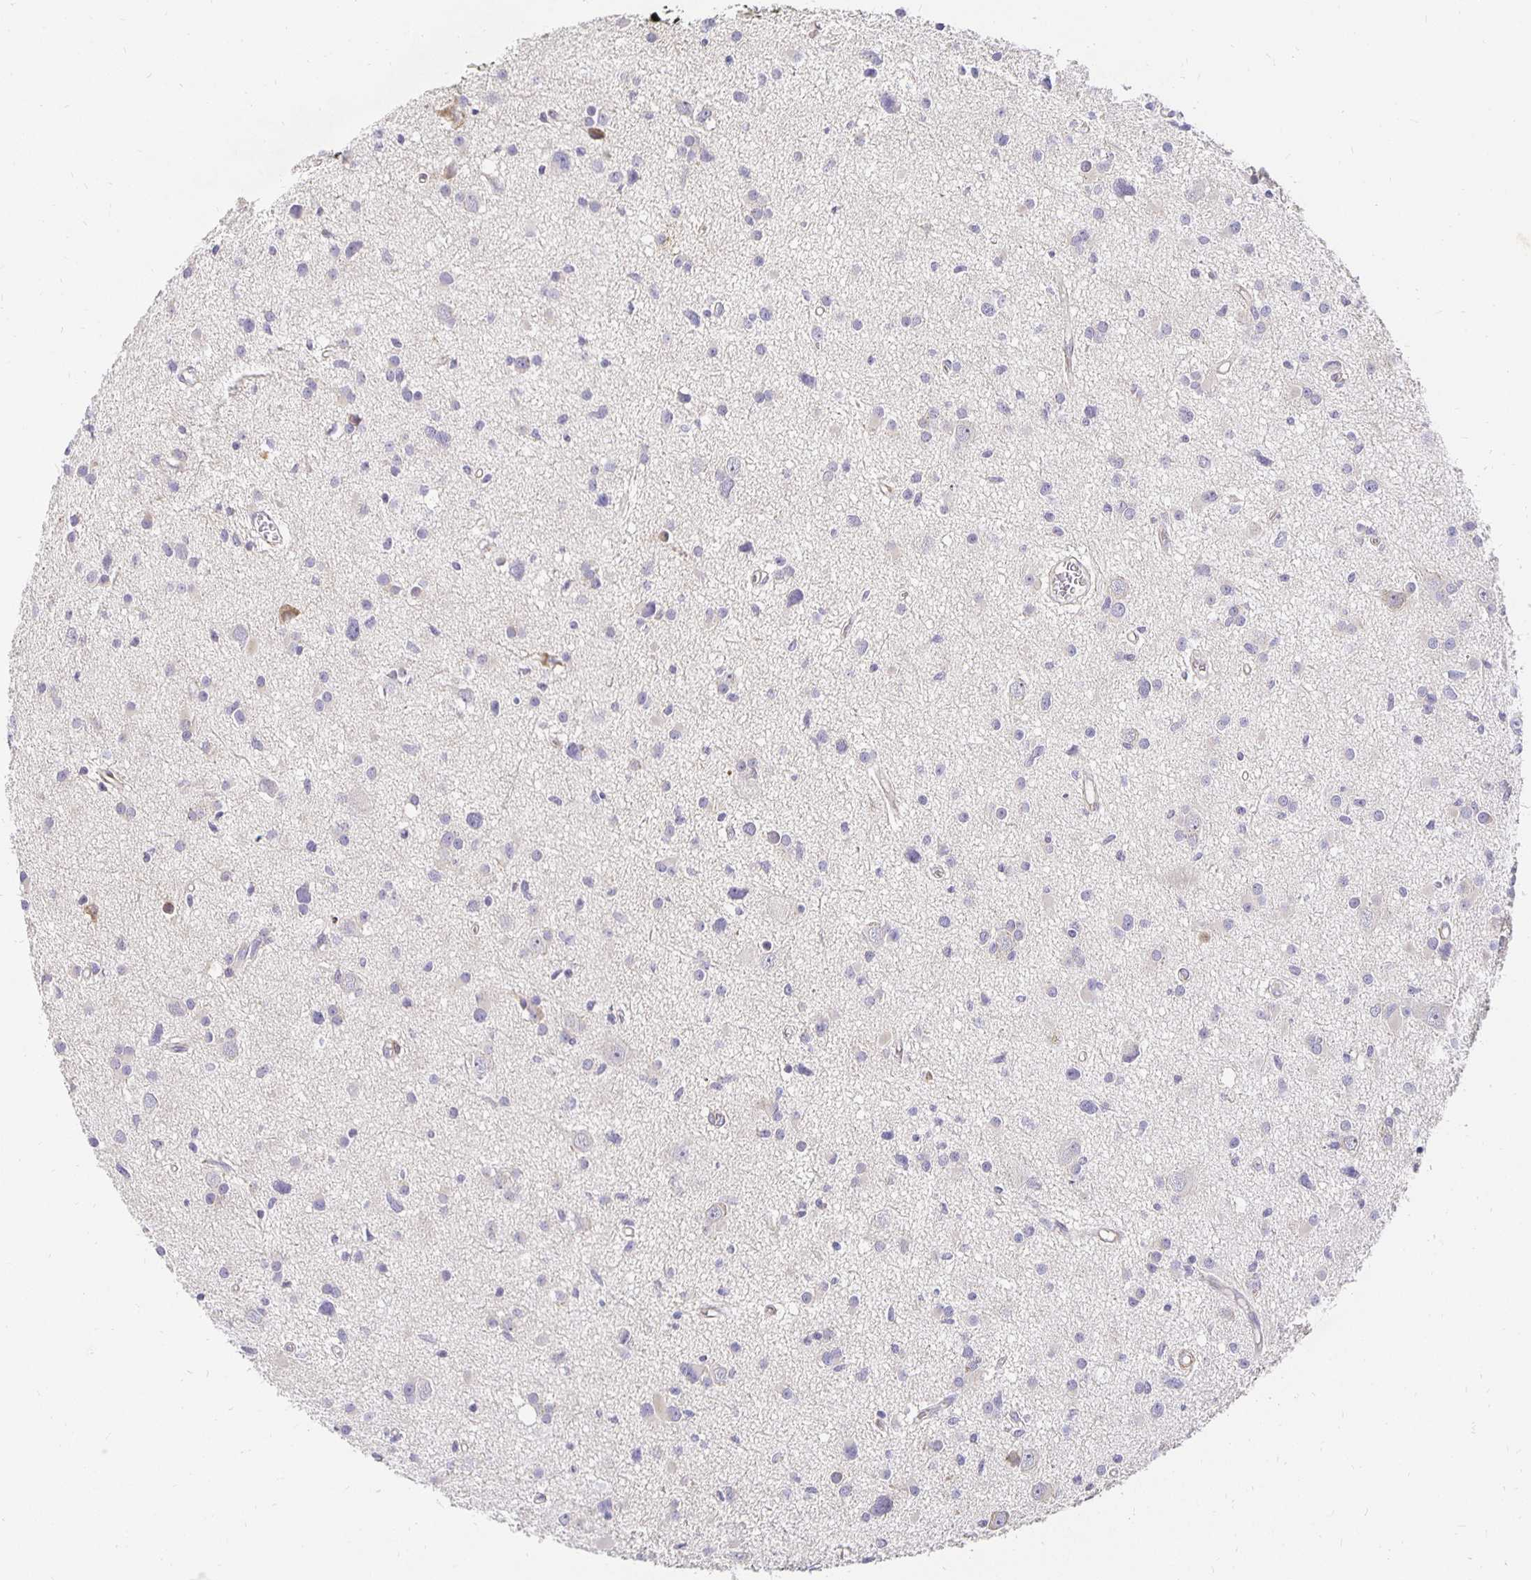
{"staining": {"intensity": "negative", "quantity": "none", "location": "none"}, "tissue": "glioma", "cell_type": "Tumor cells", "image_type": "cancer", "snomed": [{"axis": "morphology", "description": "Glioma, malignant, High grade"}, {"axis": "topography", "description": "Brain"}], "caption": "Immunohistochemical staining of human malignant glioma (high-grade) displays no significant staining in tumor cells.", "gene": "PLOD1", "patient": {"sex": "male", "age": 54}}